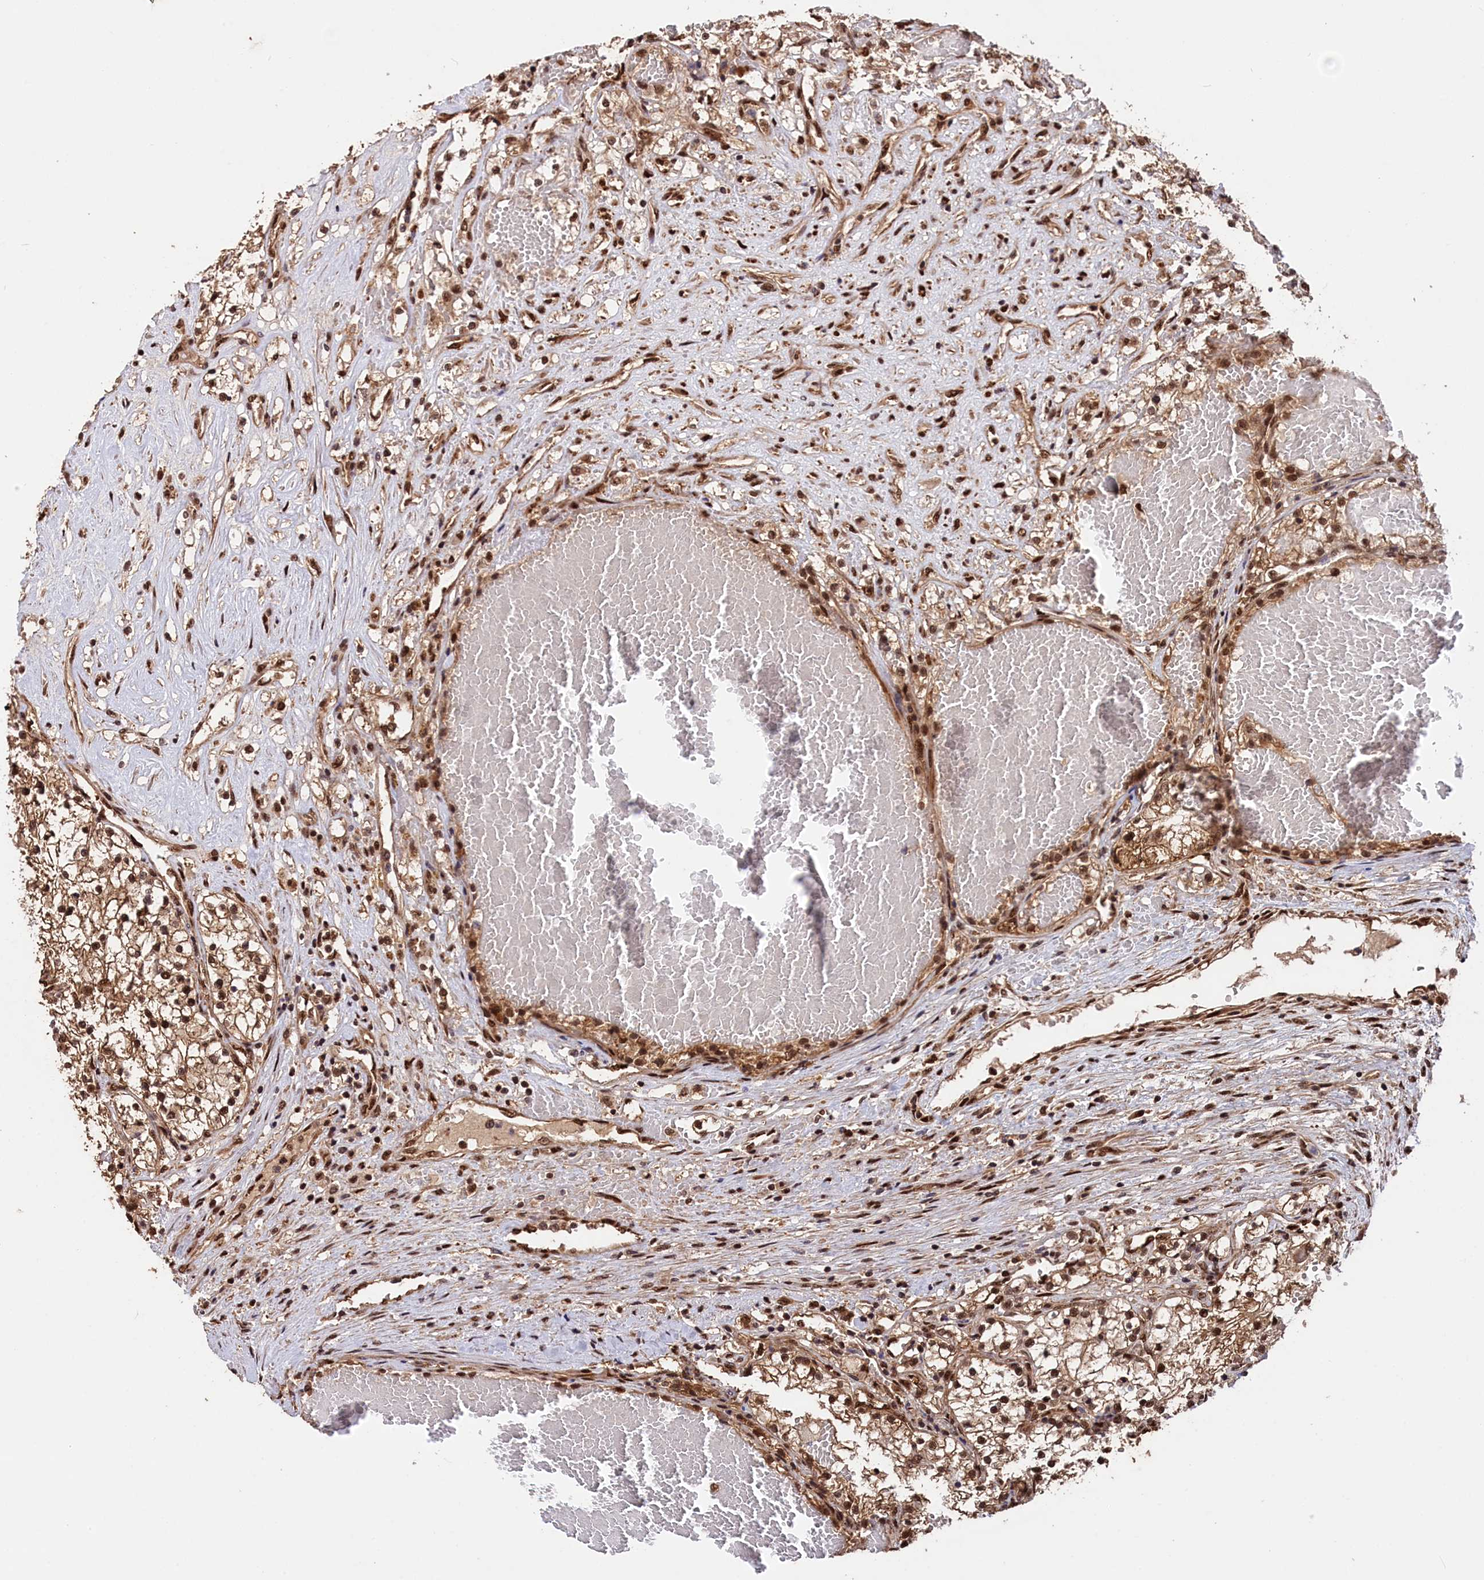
{"staining": {"intensity": "moderate", "quantity": ">75%", "location": "cytoplasmic/membranous,nuclear"}, "tissue": "renal cancer", "cell_type": "Tumor cells", "image_type": "cancer", "snomed": [{"axis": "morphology", "description": "Normal tissue, NOS"}, {"axis": "morphology", "description": "Adenocarcinoma, NOS"}, {"axis": "topography", "description": "Kidney"}], "caption": "High-power microscopy captured an immunohistochemistry (IHC) image of renal adenocarcinoma, revealing moderate cytoplasmic/membranous and nuclear positivity in approximately >75% of tumor cells.", "gene": "ADRM1", "patient": {"sex": "male", "age": 68}}